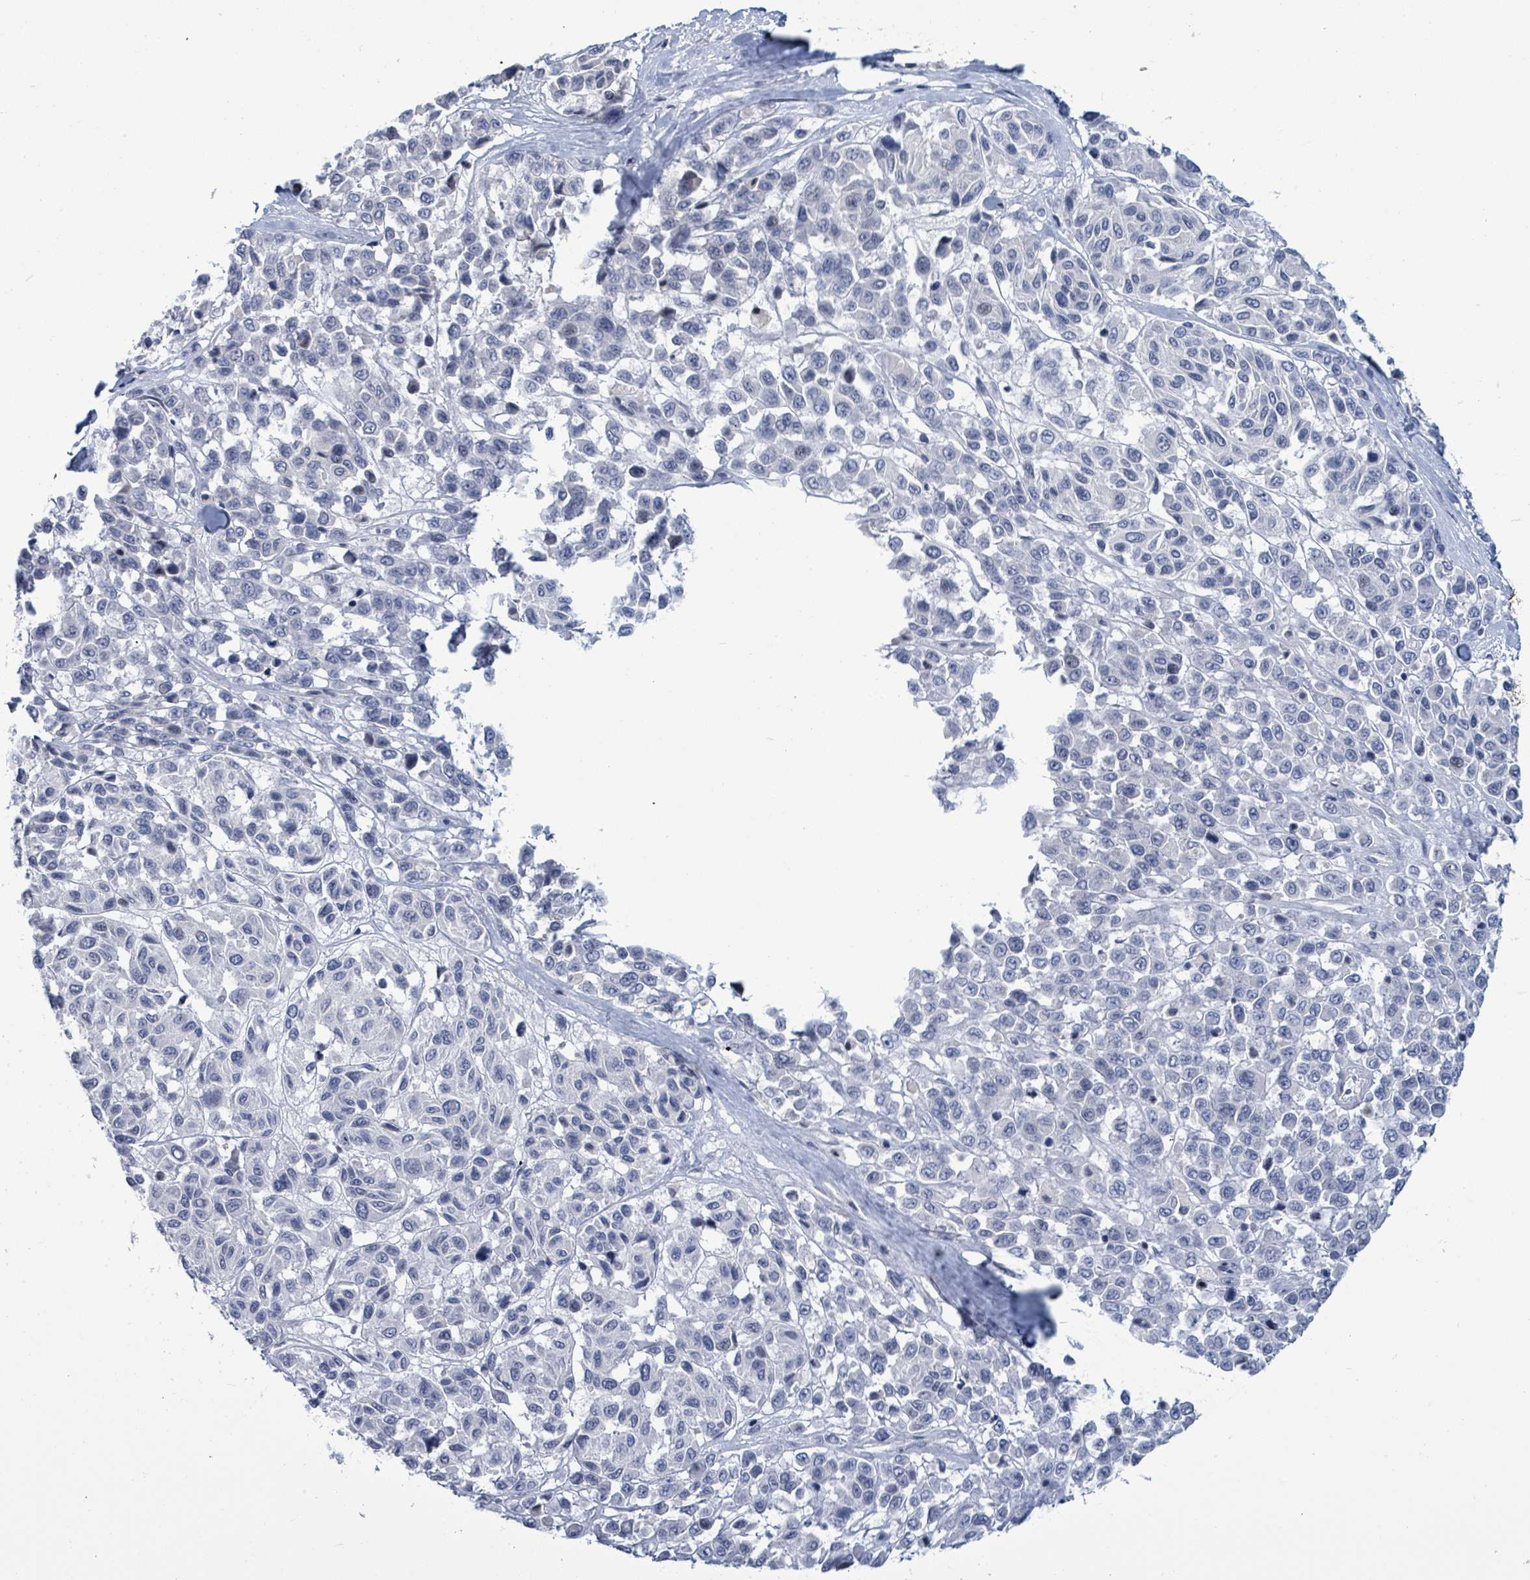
{"staining": {"intensity": "negative", "quantity": "none", "location": "none"}, "tissue": "melanoma", "cell_type": "Tumor cells", "image_type": "cancer", "snomed": [{"axis": "morphology", "description": "Malignant melanoma, NOS"}, {"axis": "topography", "description": "Skin"}], "caption": "Tumor cells show no significant protein positivity in malignant melanoma.", "gene": "NTN3", "patient": {"sex": "female", "age": 66}}